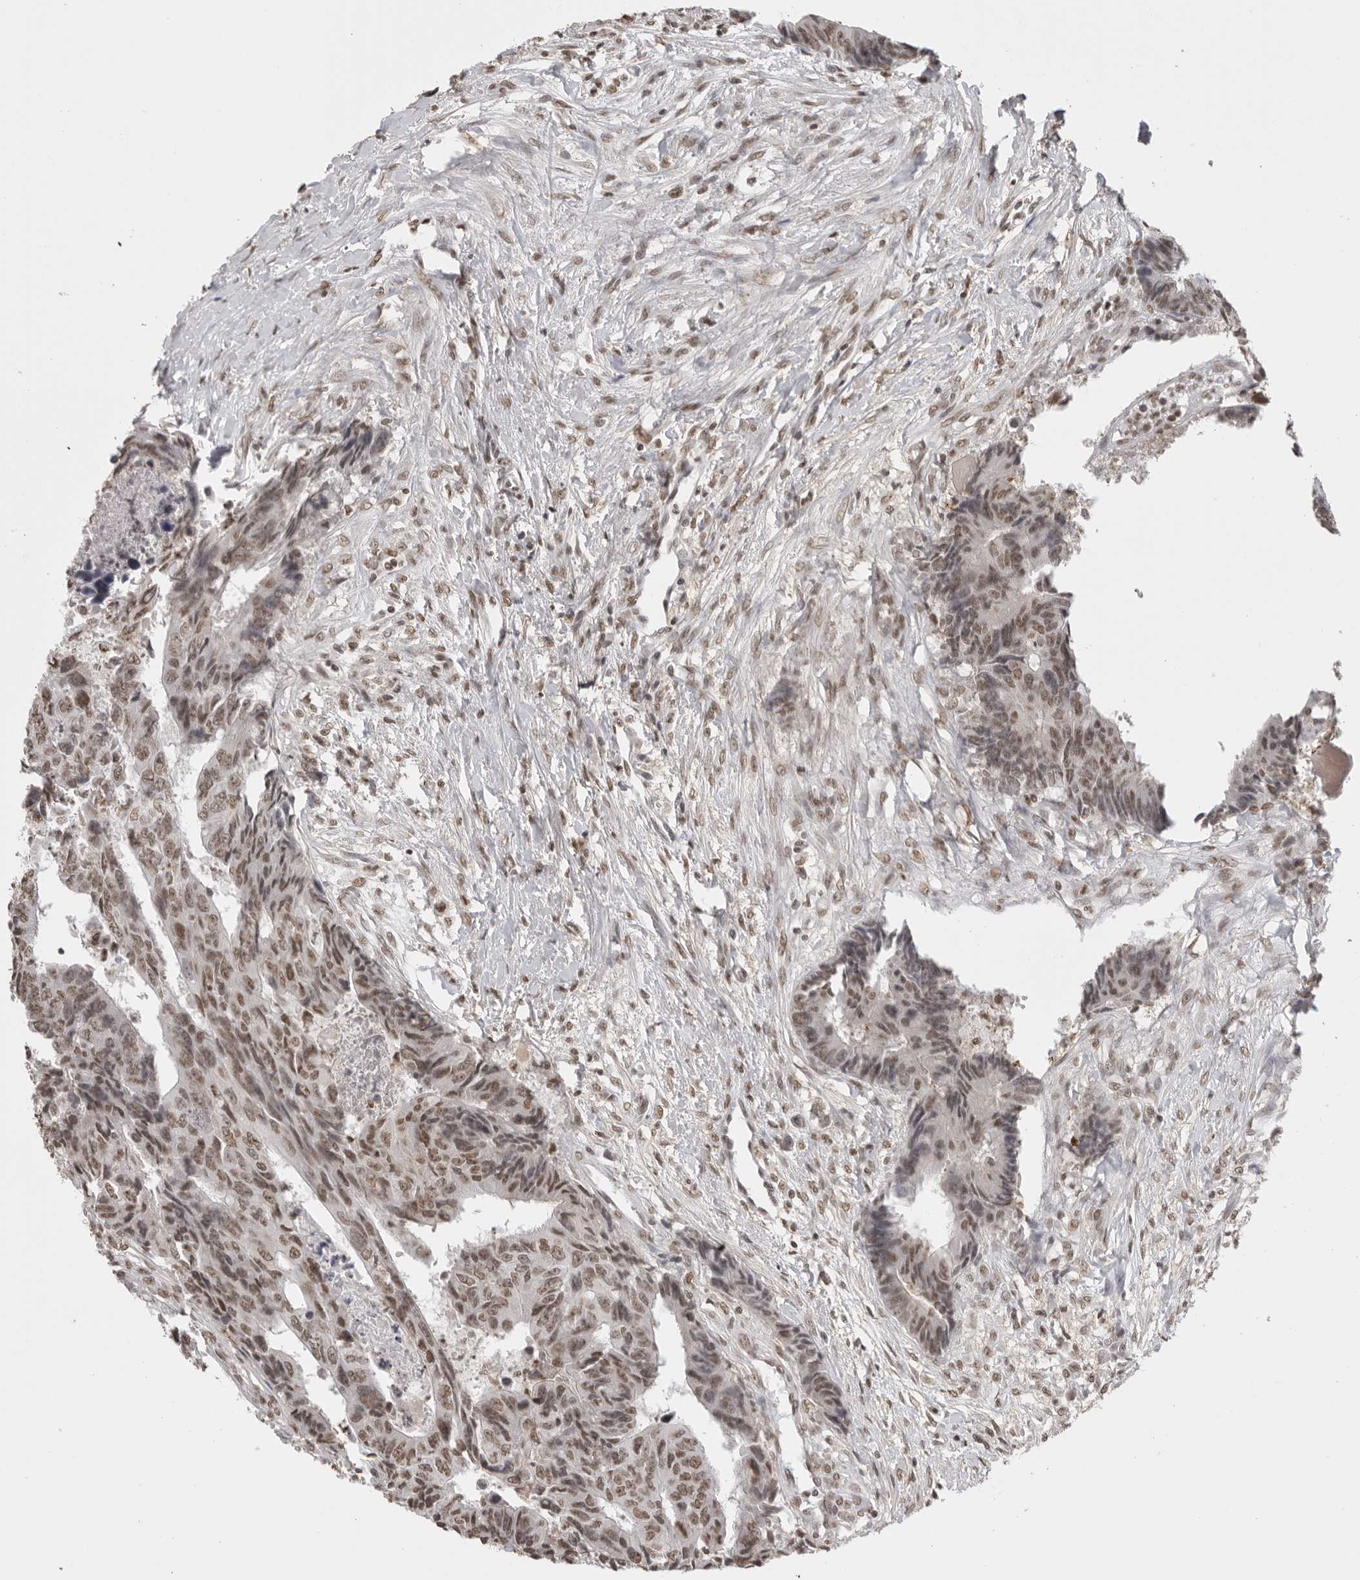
{"staining": {"intensity": "moderate", "quantity": ">75%", "location": "nuclear"}, "tissue": "colorectal cancer", "cell_type": "Tumor cells", "image_type": "cancer", "snomed": [{"axis": "morphology", "description": "Adenocarcinoma, NOS"}, {"axis": "topography", "description": "Rectum"}], "caption": "The image demonstrates staining of adenocarcinoma (colorectal), revealing moderate nuclear protein positivity (brown color) within tumor cells.", "gene": "RPA2", "patient": {"sex": "male", "age": 84}}